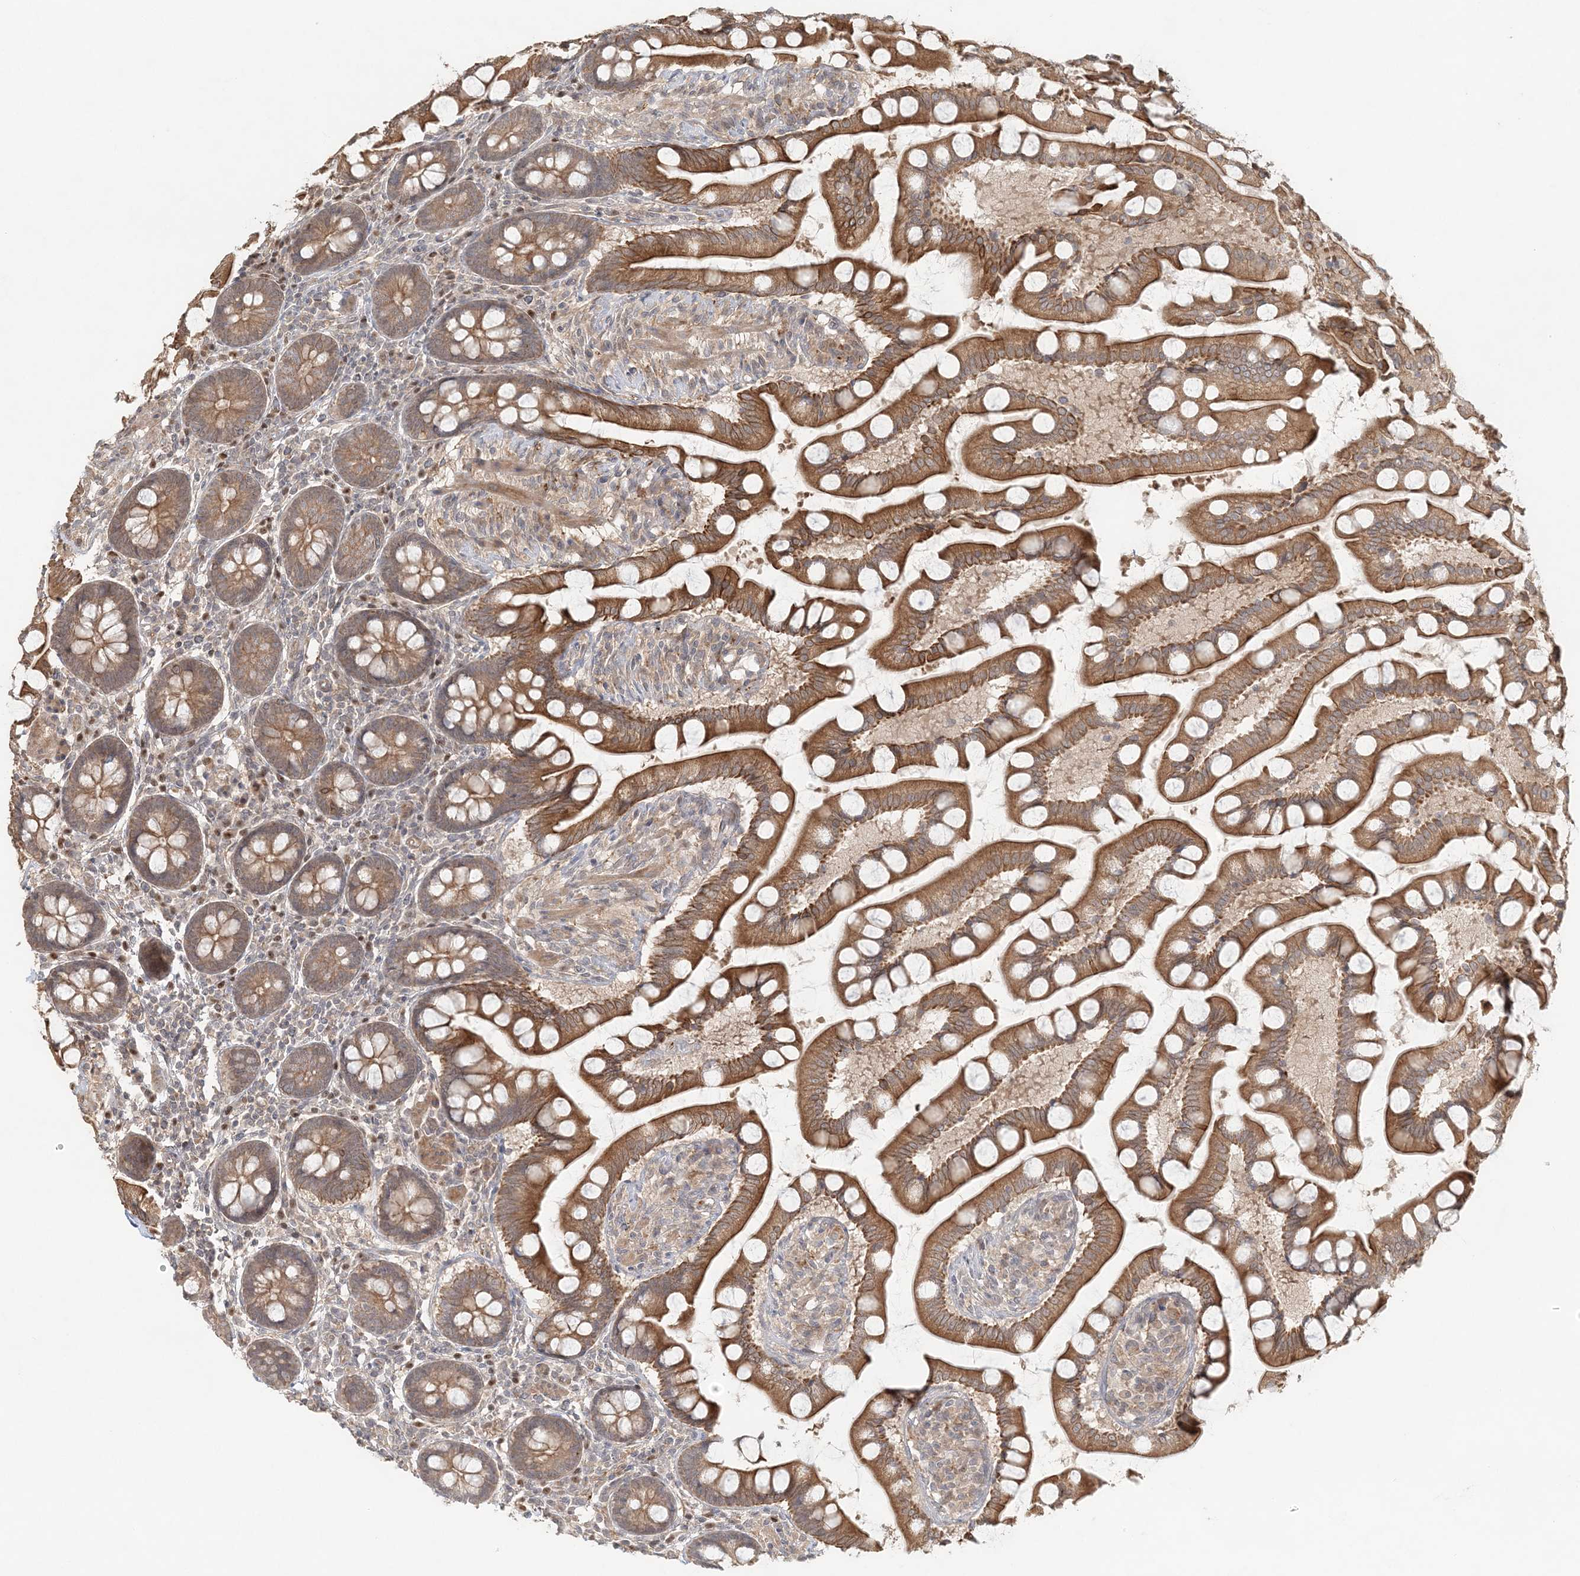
{"staining": {"intensity": "strong", "quantity": ">75%", "location": "cytoplasmic/membranous"}, "tissue": "small intestine", "cell_type": "Glandular cells", "image_type": "normal", "snomed": [{"axis": "morphology", "description": "Normal tissue, NOS"}, {"axis": "topography", "description": "Small intestine"}], "caption": "Glandular cells exhibit high levels of strong cytoplasmic/membranous positivity in about >75% of cells in normal human small intestine.", "gene": "KIAA0232", "patient": {"sex": "male", "age": 41}}